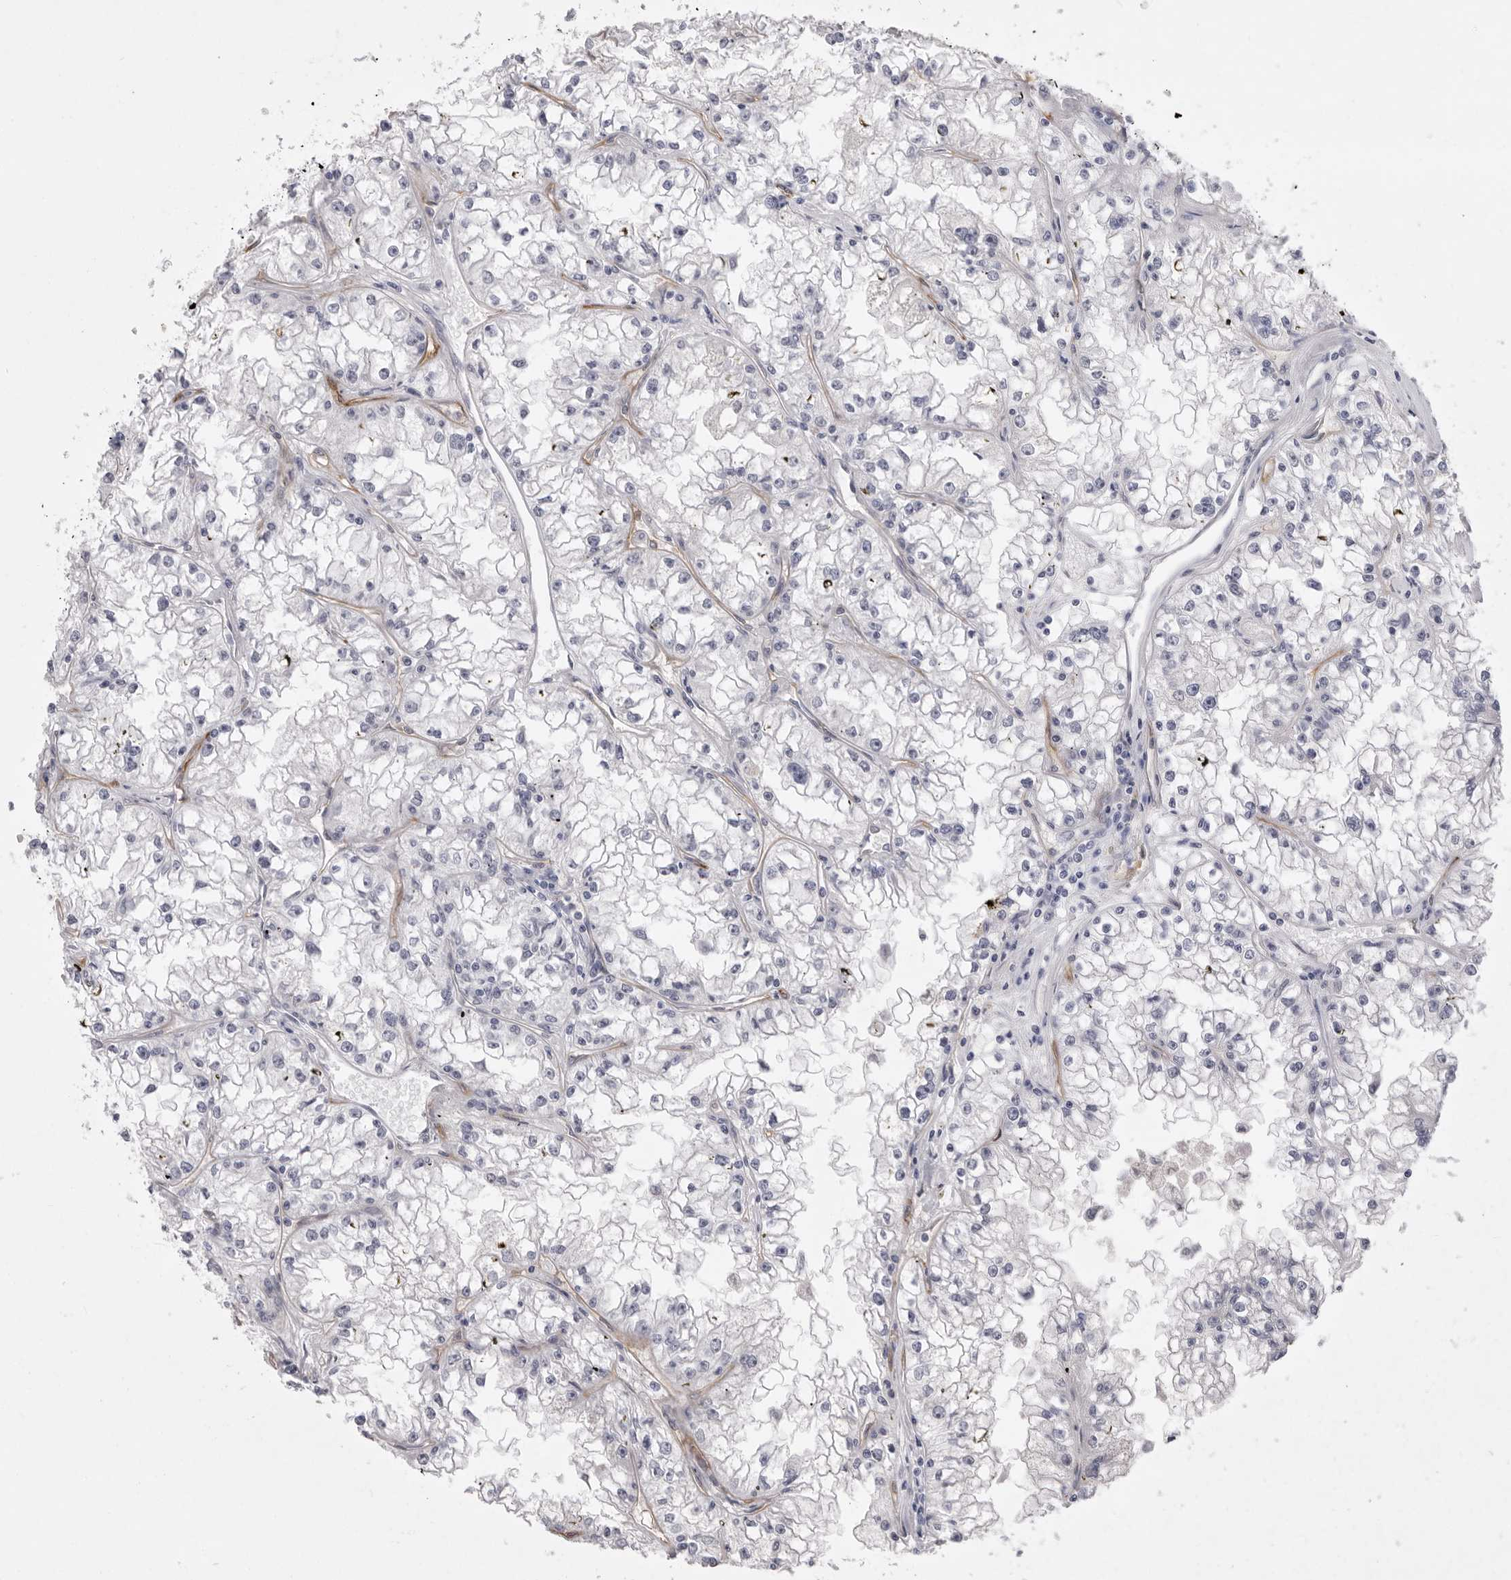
{"staining": {"intensity": "negative", "quantity": "none", "location": "none"}, "tissue": "renal cancer", "cell_type": "Tumor cells", "image_type": "cancer", "snomed": [{"axis": "morphology", "description": "Adenocarcinoma, NOS"}, {"axis": "topography", "description": "Kidney"}], "caption": "Photomicrograph shows no protein expression in tumor cells of renal adenocarcinoma tissue.", "gene": "ZBTB7B", "patient": {"sex": "male", "age": 56}}